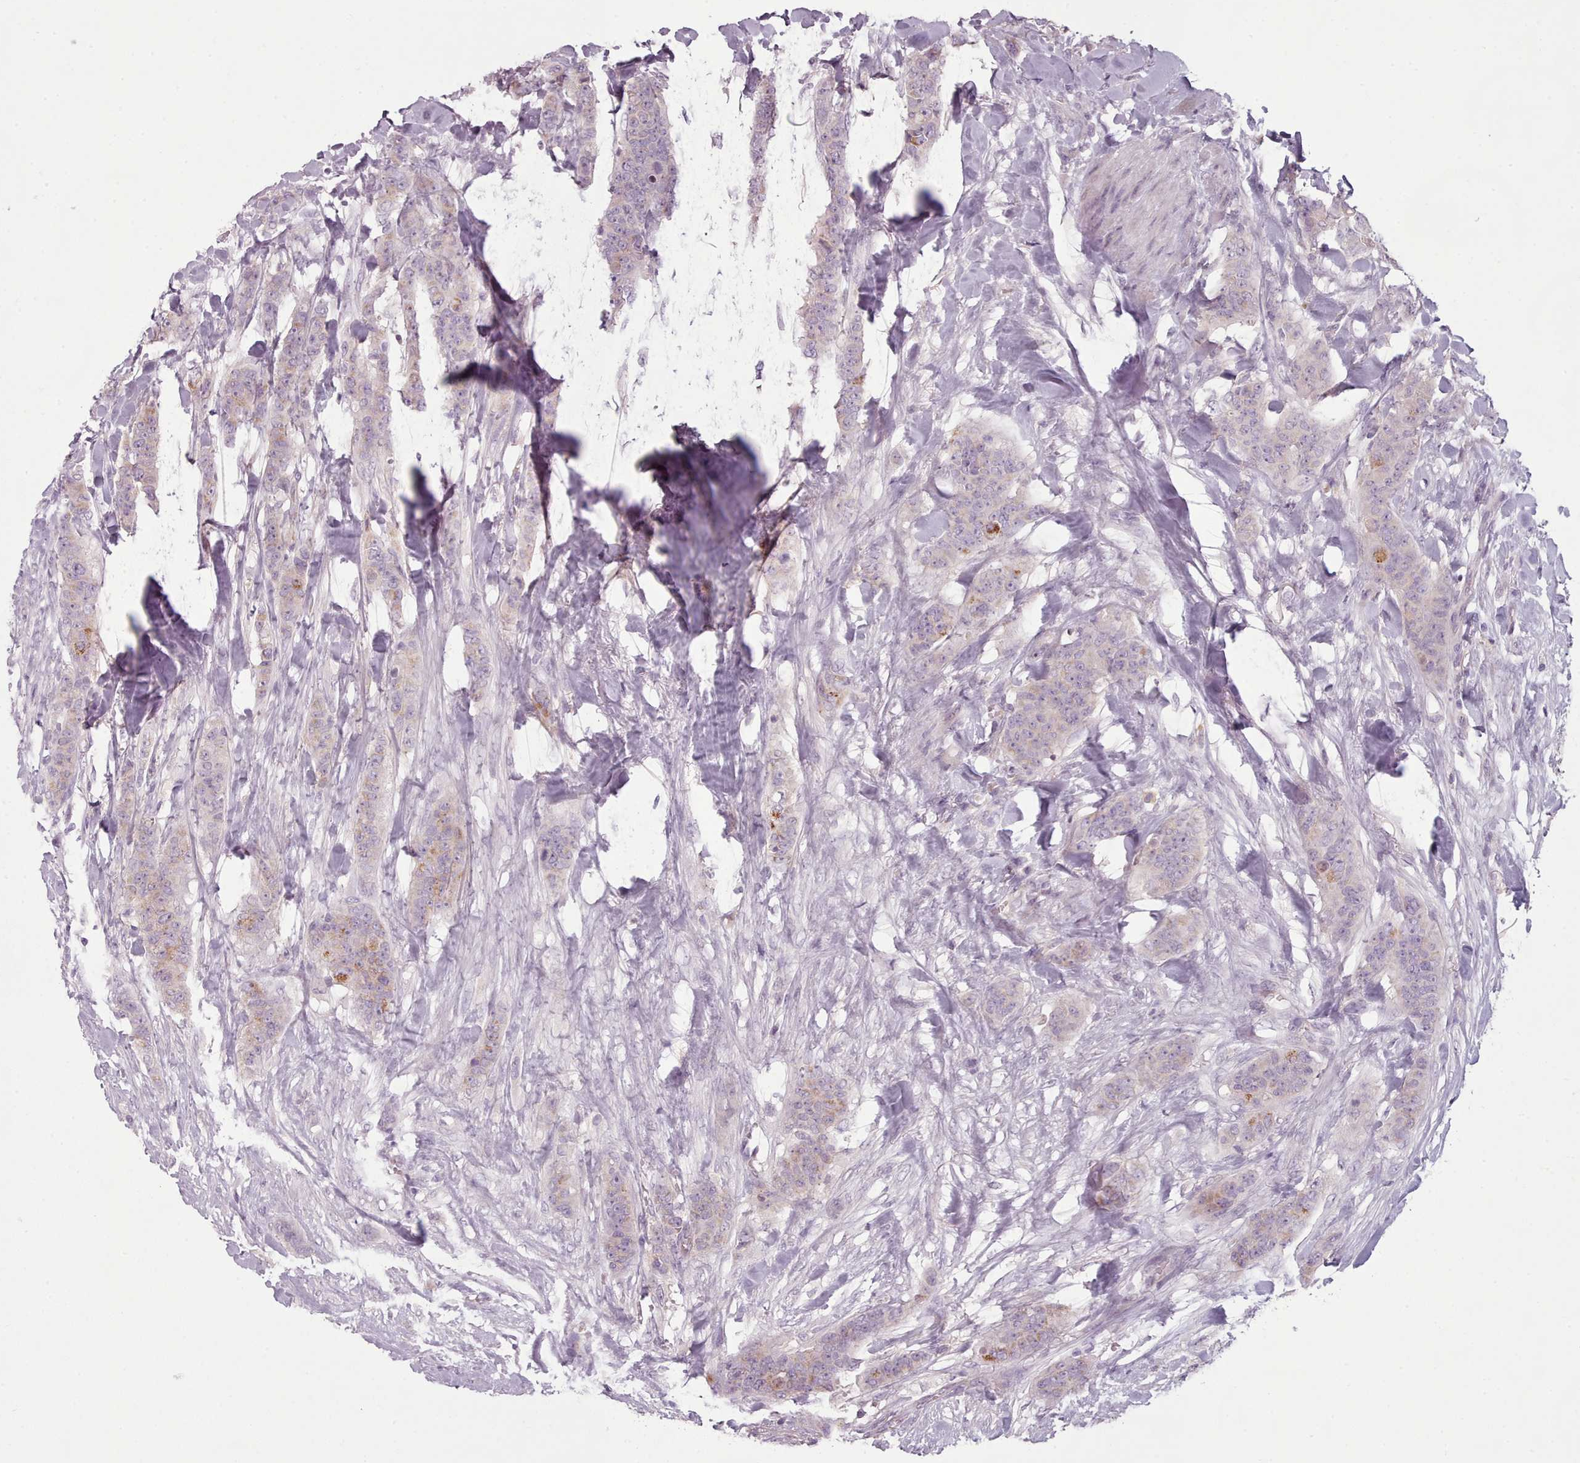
{"staining": {"intensity": "weak", "quantity": "25%-75%", "location": "cytoplasmic/membranous"}, "tissue": "breast cancer", "cell_type": "Tumor cells", "image_type": "cancer", "snomed": [{"axis": "morphology", "description": "Duct carcinoma"}, {"axis": "topography", "description": "Breast"}], "caption": "Protein expression analysis of human breast cancer (infiltrating ductal carcinoma) reveals weak cytoplasmic/membranous staining in approximately 25%-75% of tumor cells. The protein of interest is stained brown, and the nuclei are stained in blue (DAB IHC with brightfield microscopy, high magnification).", "gene": "LAPTM5", "patient": {"sex": "female", "age": 40}}